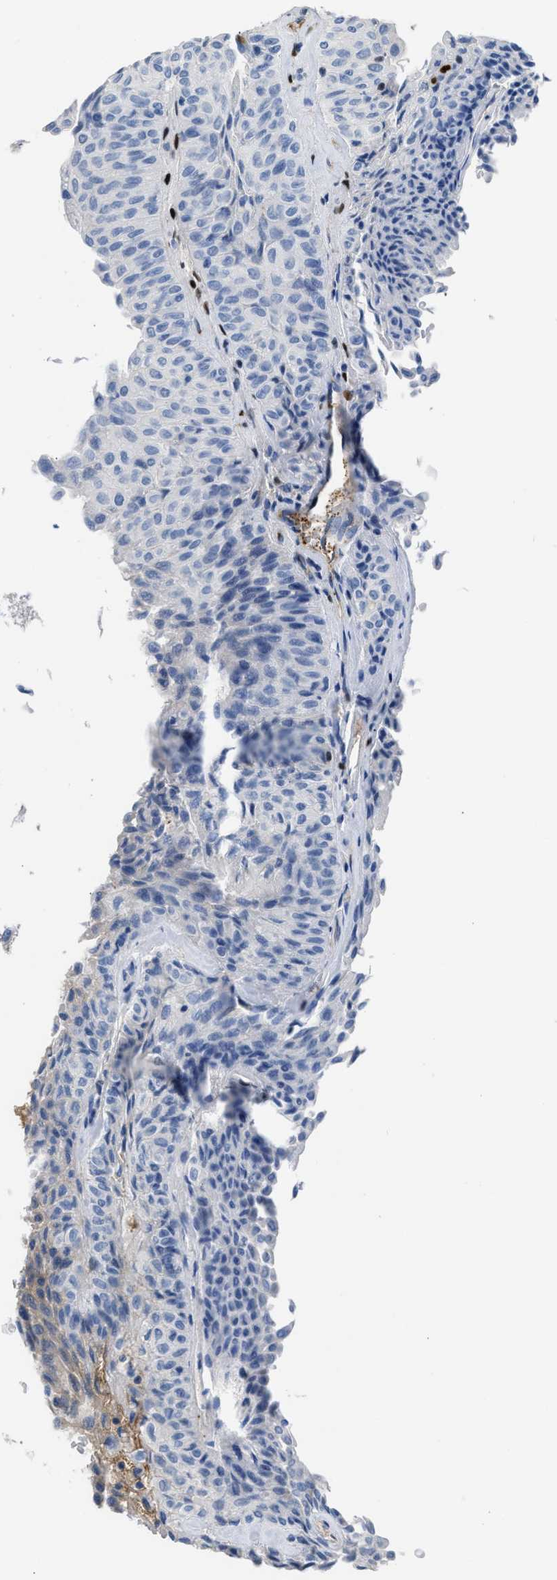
{"staining": {"intensity": "negative", "quantity": "none", "location": "none"}, "tissue": "urothelial cancer", "cell_type": "Tumor cells", "image_type": "cancer", "snomed": [{"axis": "morphology", "description": "Urothelial carcinoma, Low grade"}, {"axis": "topography", "description": "Urinary bladder"}], "caption": "This is a photomicrograph of IHC staining of urothelial cancer, which shows no positivity in tumor cells.", "gene": "LEF1", "patient": {"sex": "male", "age": 78}}